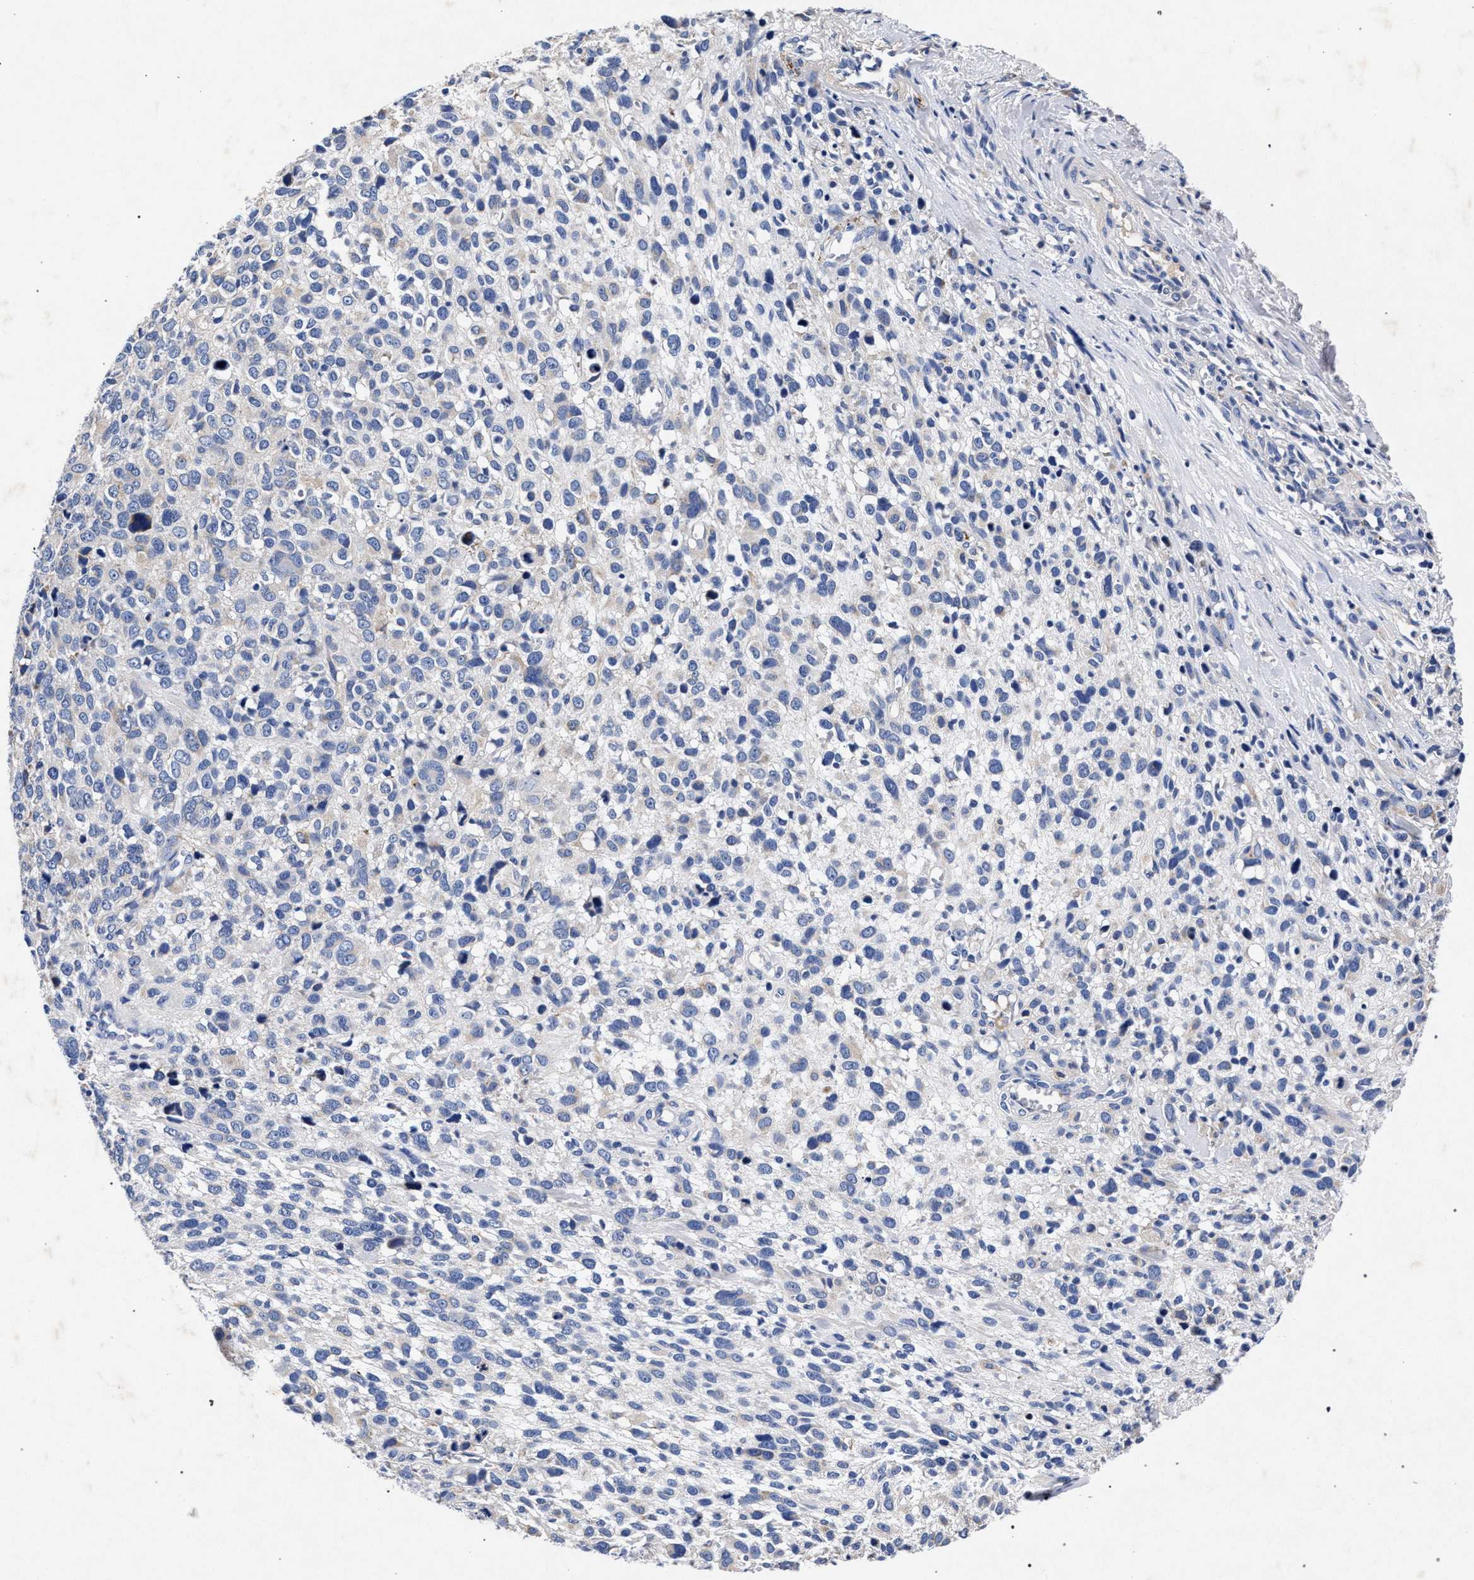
{"staining": {"intensity": "negative", "quantity": "none", "location": "none"}, "tissue": "melanoma", "cell_type": "Tumor cells", "image_type": "cancer", "snomed": [{"axis": "morphology", "description": "Malignant melanoma, NOS"}, {"axis": "topography", "description": "Skin"}], "caption": "High power microscopy histopathology image of an immunohistochemistry (IHC) photomicrograph of malignant melanoma, revealing no significant staining in tumor cells.", "gene": "HSD17B14", "patient": {"sex": "female", "age": 55}}